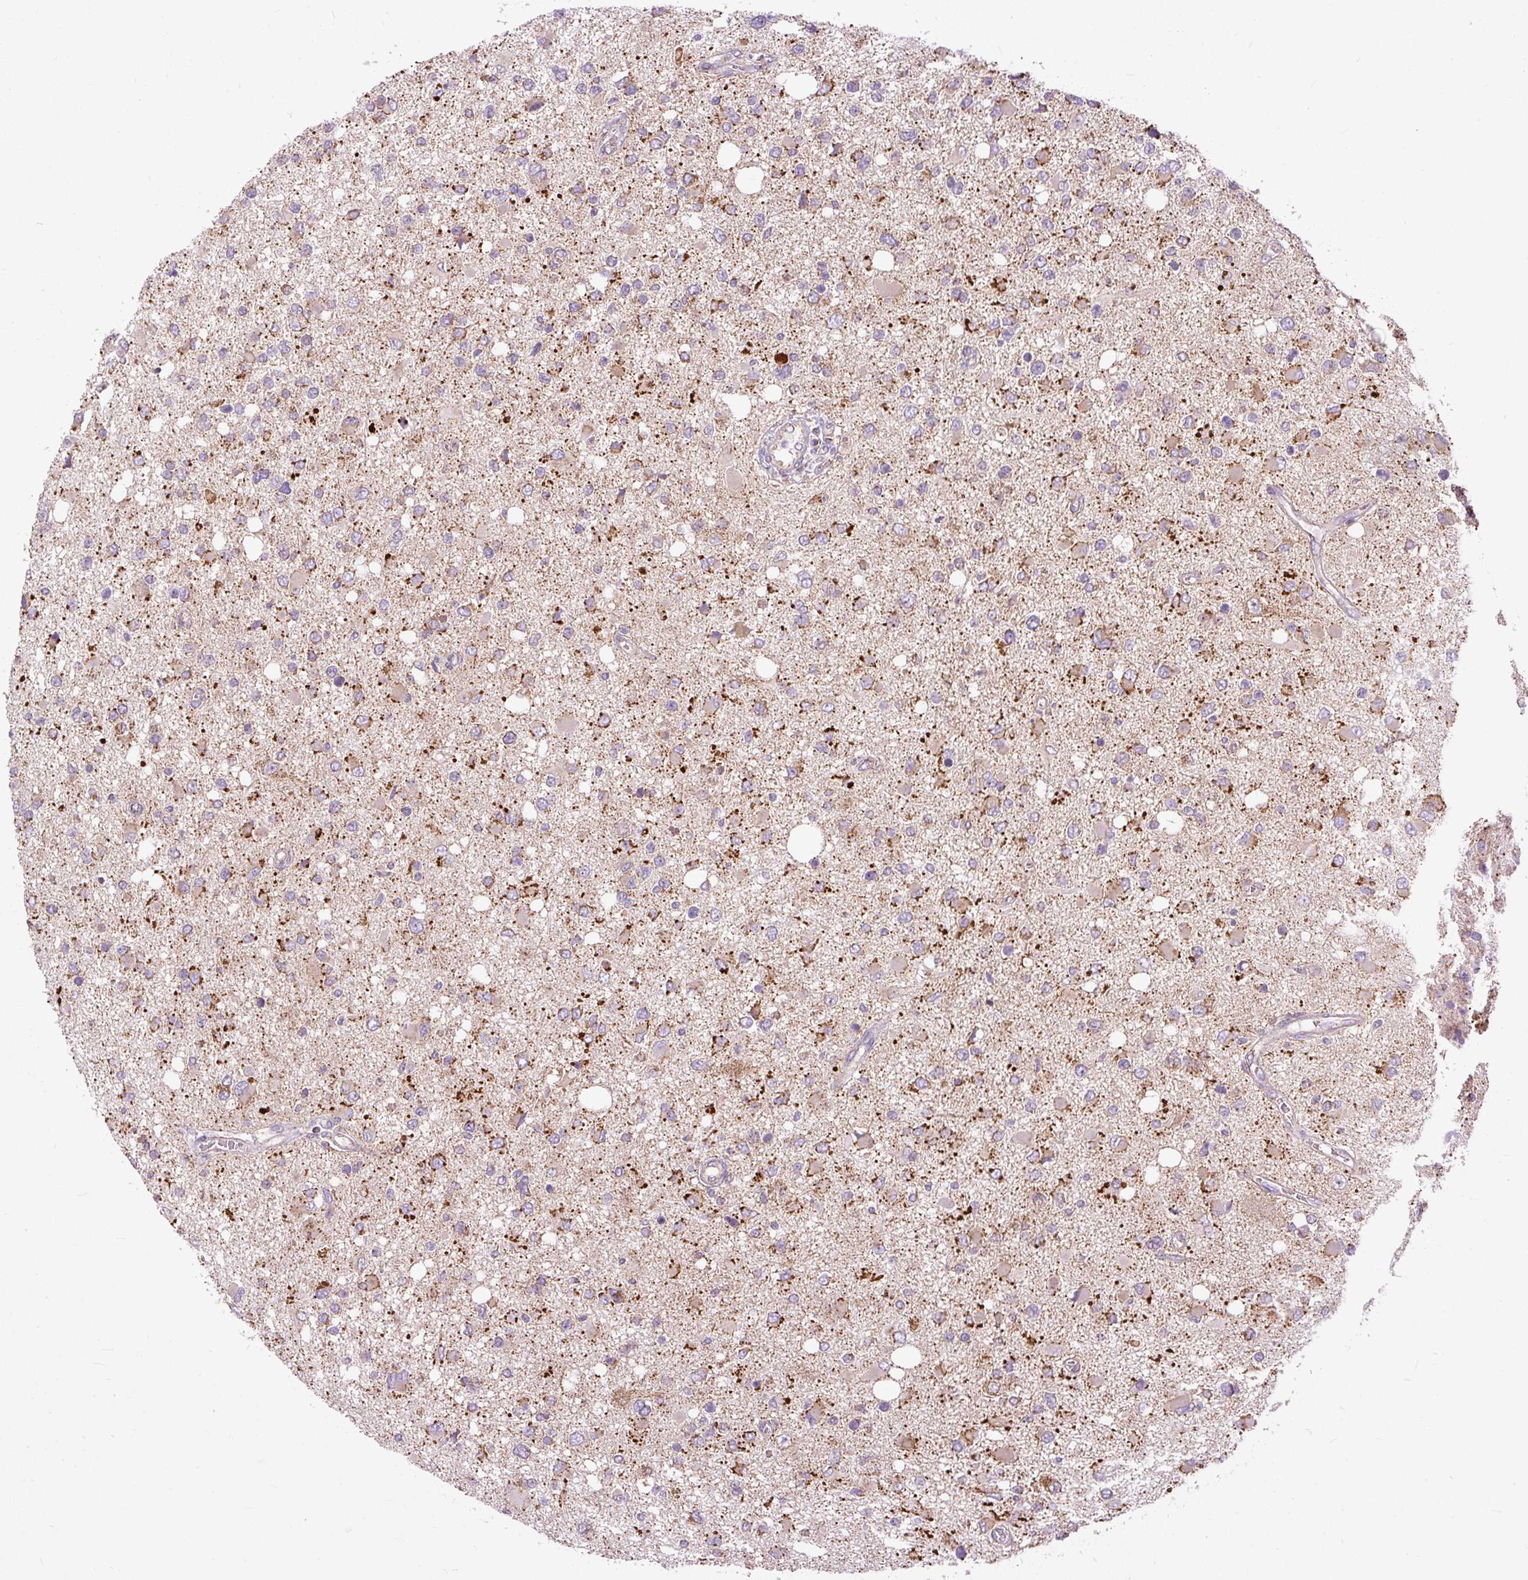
{"staining": {"intensity": "moderate", "quantity": "25%-75%", "location": "cytoplasmic/membranous"}, "tissue": "glioma", "cell_type": "Tumor cells", "image_type": "cancer", "snomed": [{"axis": "morphology", "description": "Glioma, malignant, High grade"}, {"axis": "topography", "description": "Brain"}], "caption": "Glioma stained for a protein (brown) reveals moderate cytoplasmic/membranous positive expression in about 25%-75% of tumor cells.", "gene": "TM2D3", "patient": {"sex": "male", "age": 53}}